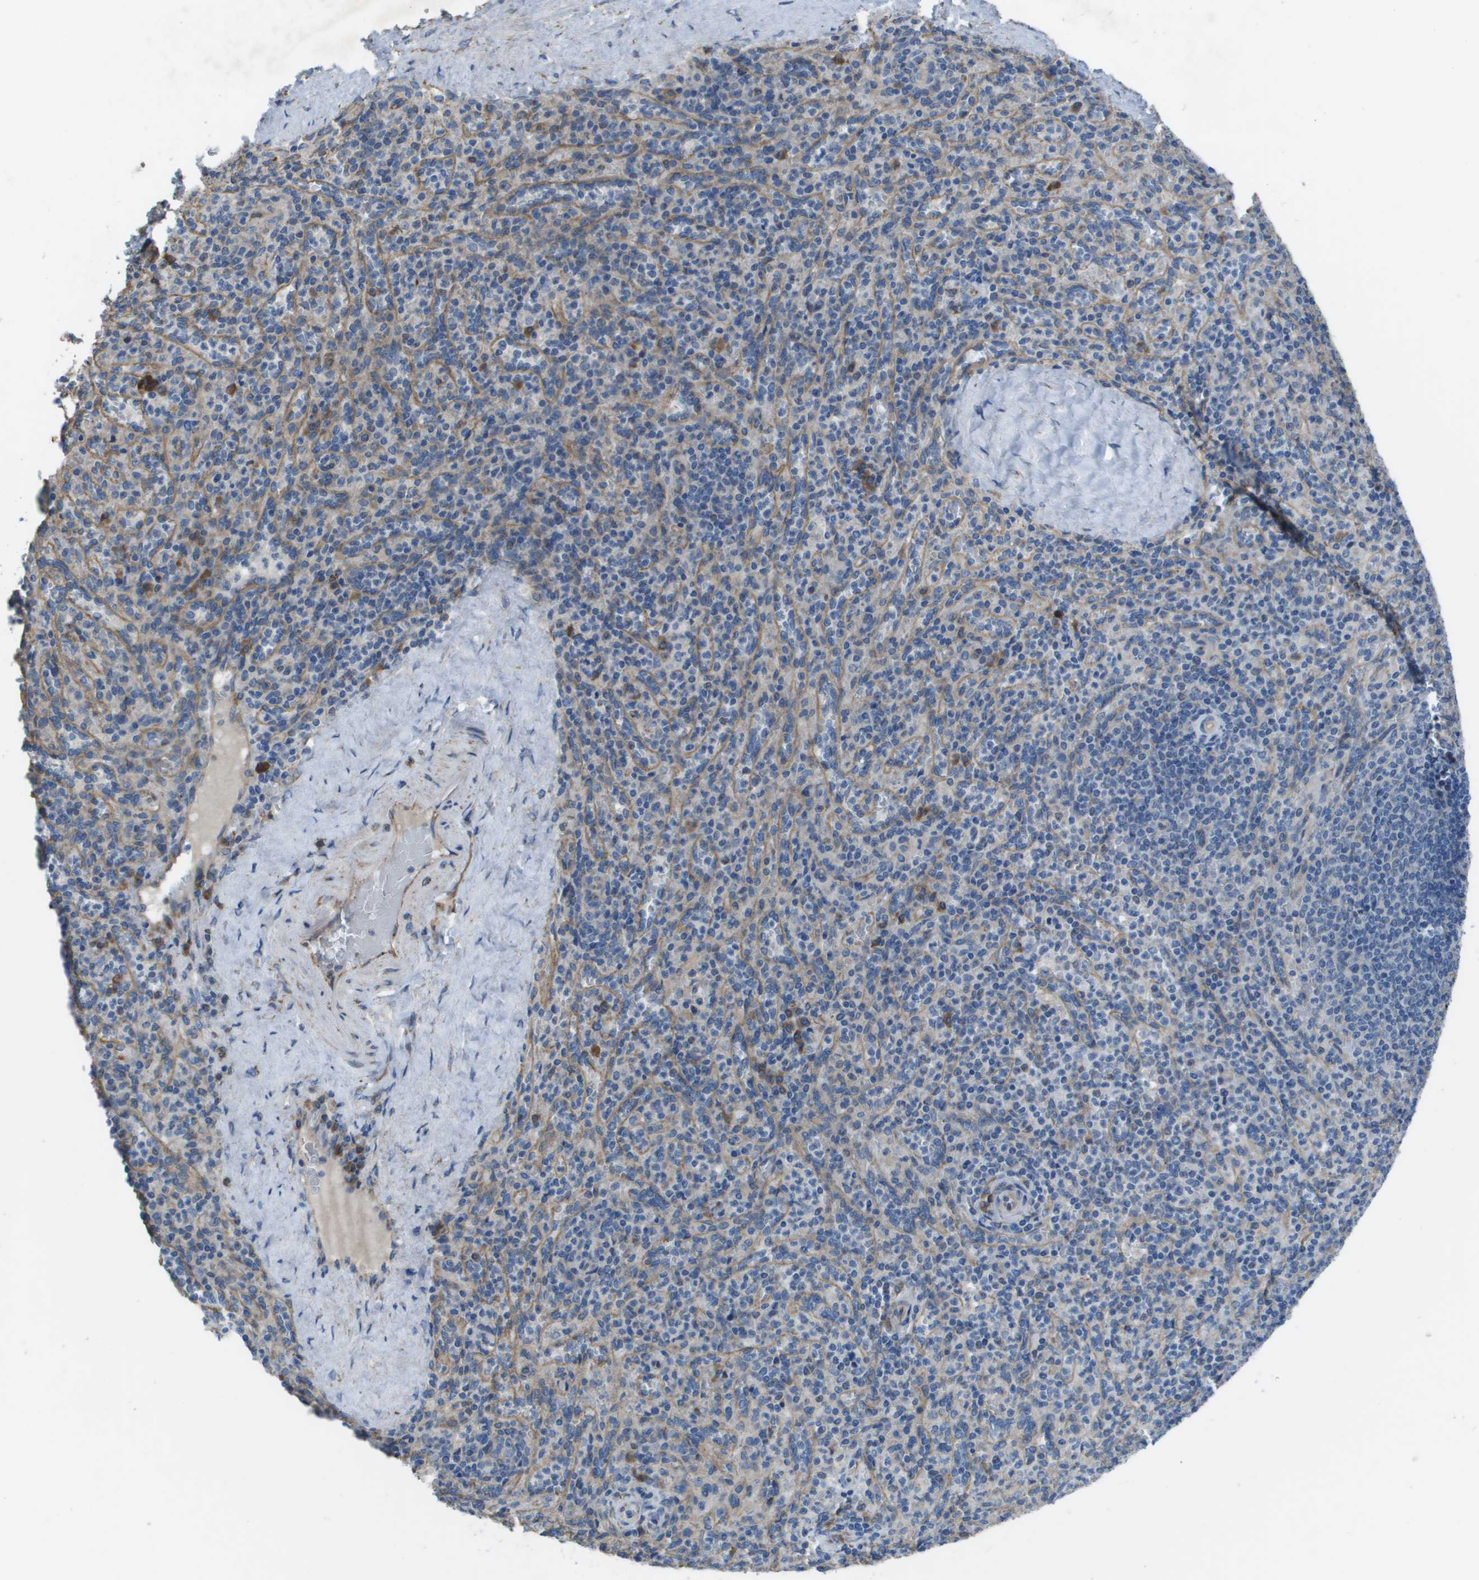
{"staining": {"intensity": "weak", "quantity": "<25%", "location": "cytoplasmic/membranous"}, "tissue": "spleen", "cell_type": "Cells in red pulp", "image_type": "normal", "snomed": [{"axis": "morphology", "description": "Normal tissue, NOS"}, {"axis": "topography", "description": "Spleen"}], "caption": "This is an immunohistochemistry photomicrograph of unremarkable human spleen. There is no staining in cells in red pulp.", "gene": "CLCN2", "patient": {"sex": "male", "age": 36}}